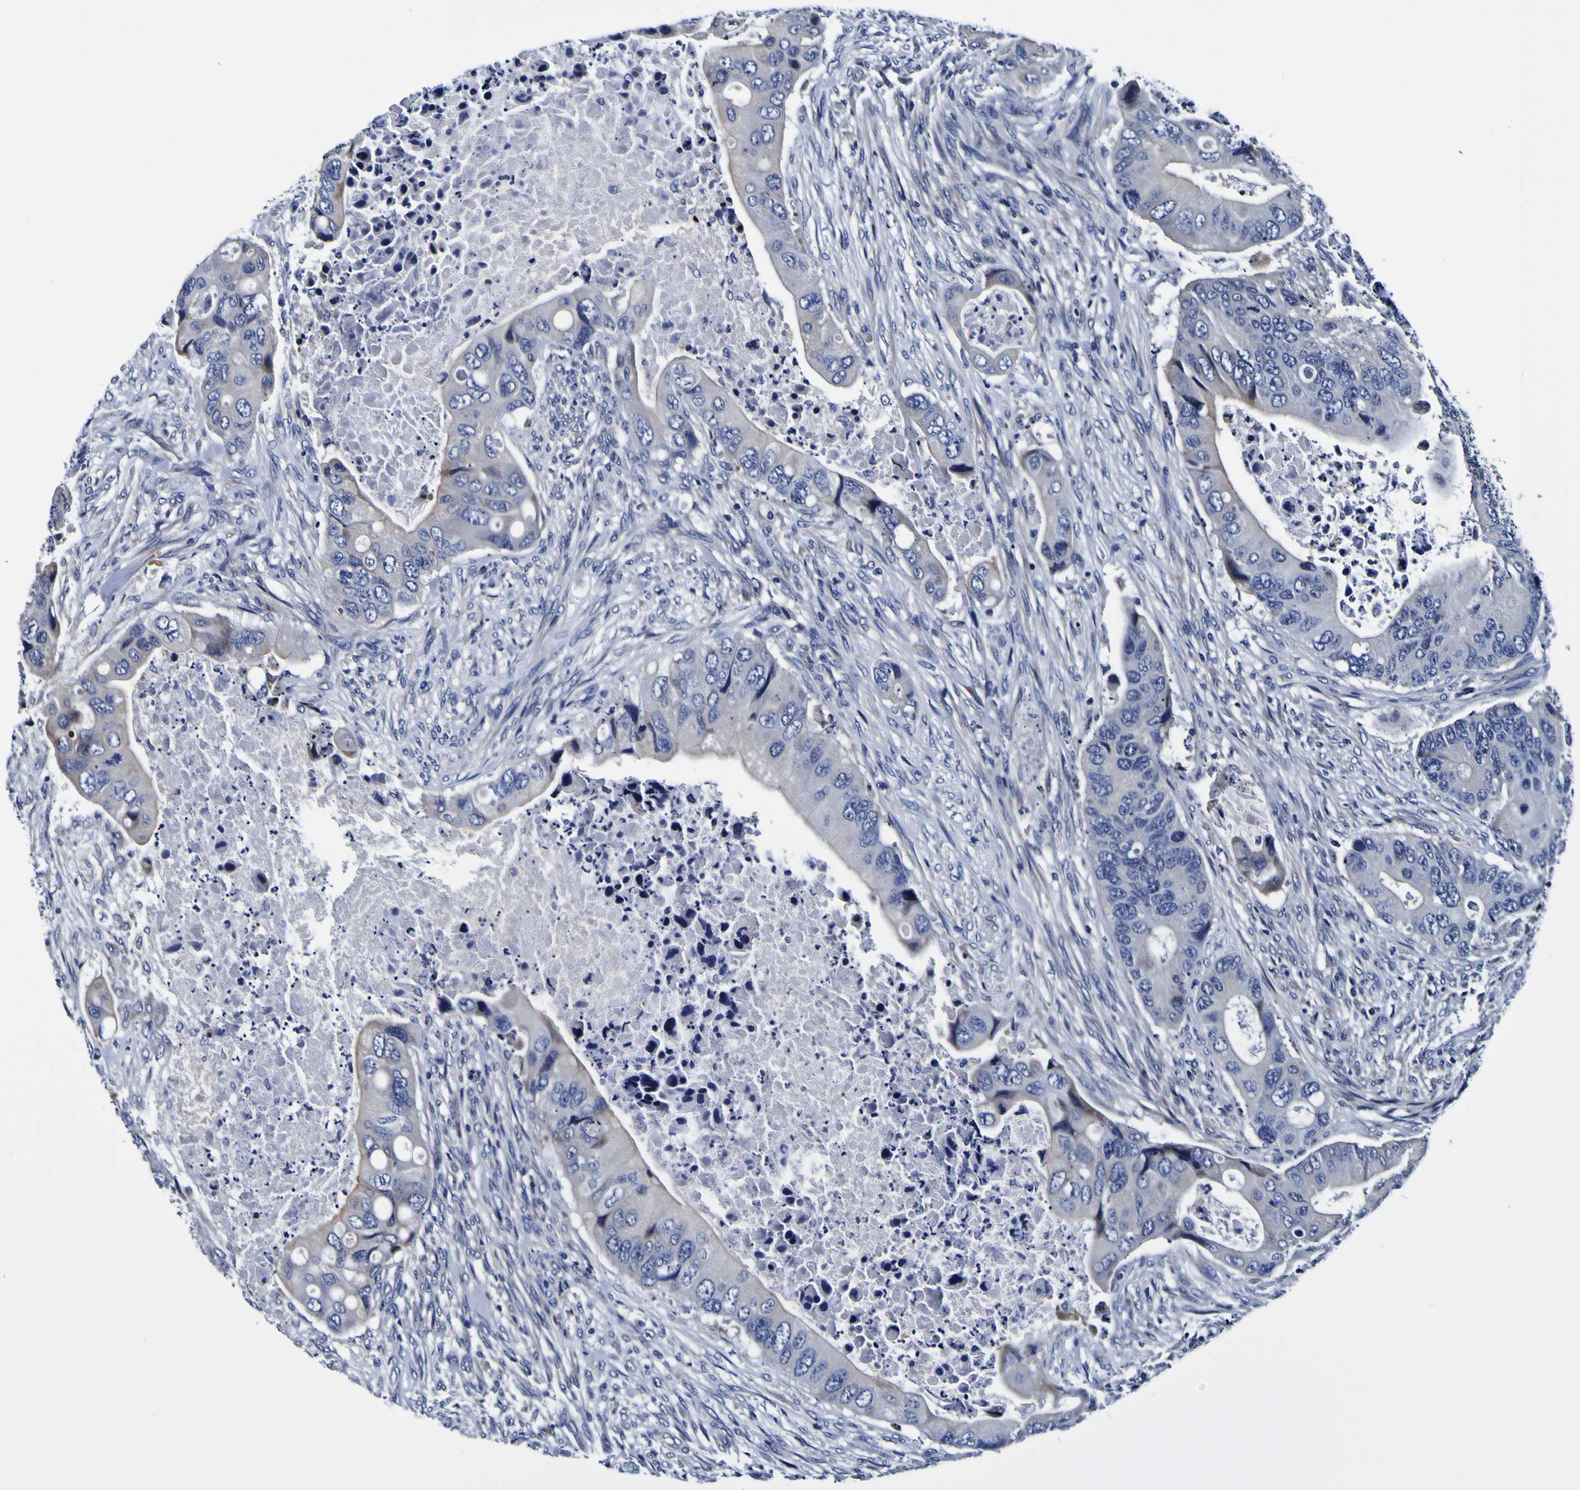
{"staining": {"intensity": "moderate", "quantity": "<25%", "location": "cytoplasmic/membranous"}, "tissue": "colorectal cancer", "cell_type": "Tumor cells", "image_type": "cancer", "snomed": [{"axis": "morphology", "description": "Adenocarcinoma, NOS"}, {"axis": "topography", "description": "Rectum"}], "caption": "An image showing moderate cytoplasmic/membranous positivity in approximately <25% of tumor cells in adenocarcinoma (colorectal), as visualized by brown immunohistochemical staining.", "gene": "PDLIM4", "patient": {"sex": "female", "age": 57}}